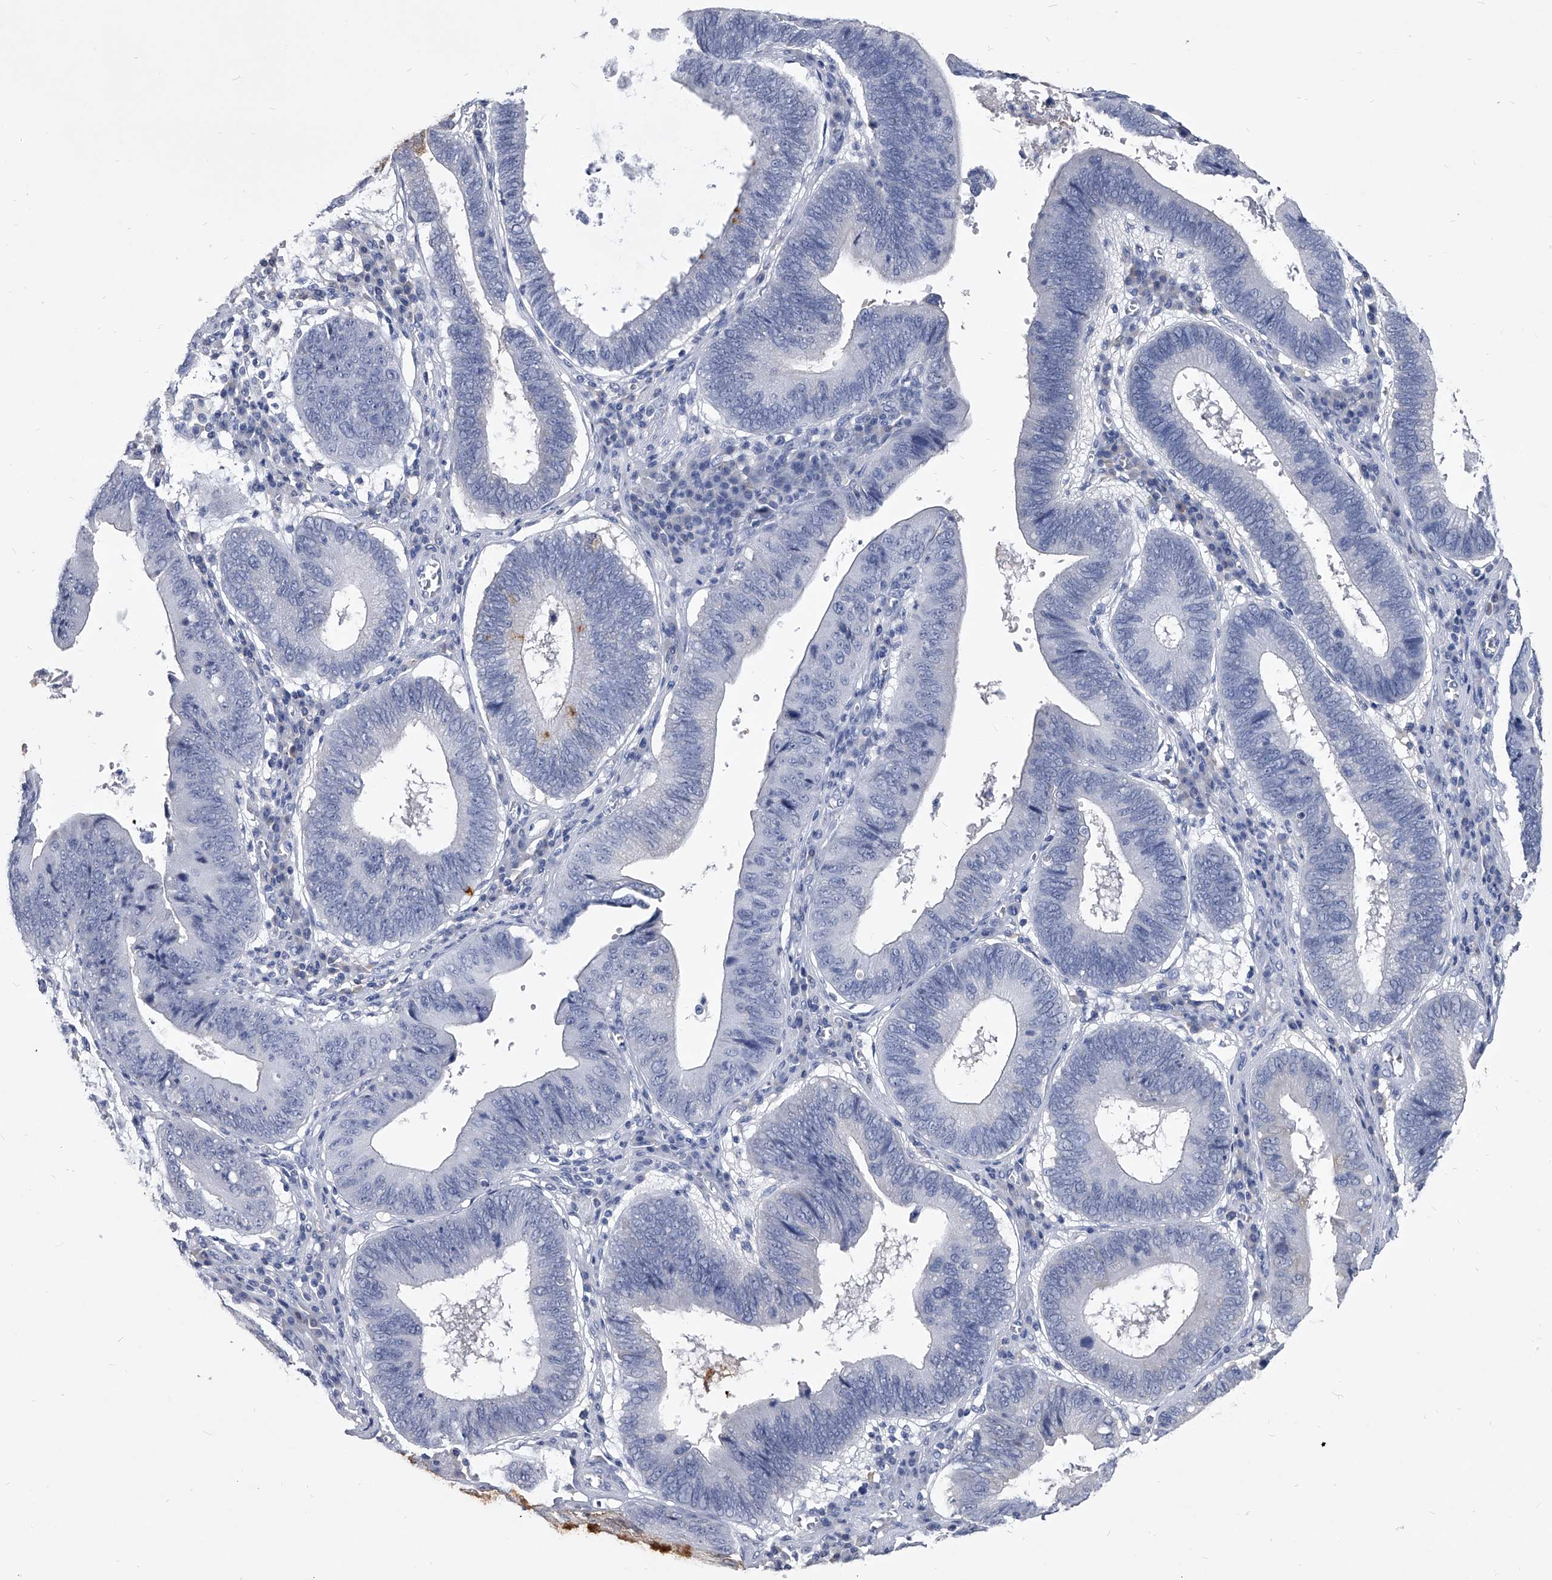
{"staining": {"intensity": "negative", "quantity": "none", "location": "none"}, "tissue": "stomach cancer", "cell_type": "Tumor cells", "image_type": "cancer", "snomed": [{"axis": "morphology", "description": "Adenocarcinoma, NOS"}, {"axis": "topography", "description": "Stomach"}], "caption": "Immunohistochemistry (IHC) micrograph of adenocarcinoma (stomach) stained for a protein (brown), which shows no positivity in tumor cells.", "gene": "BCAS1", "patient": {"sex": "male", "age": 59}}